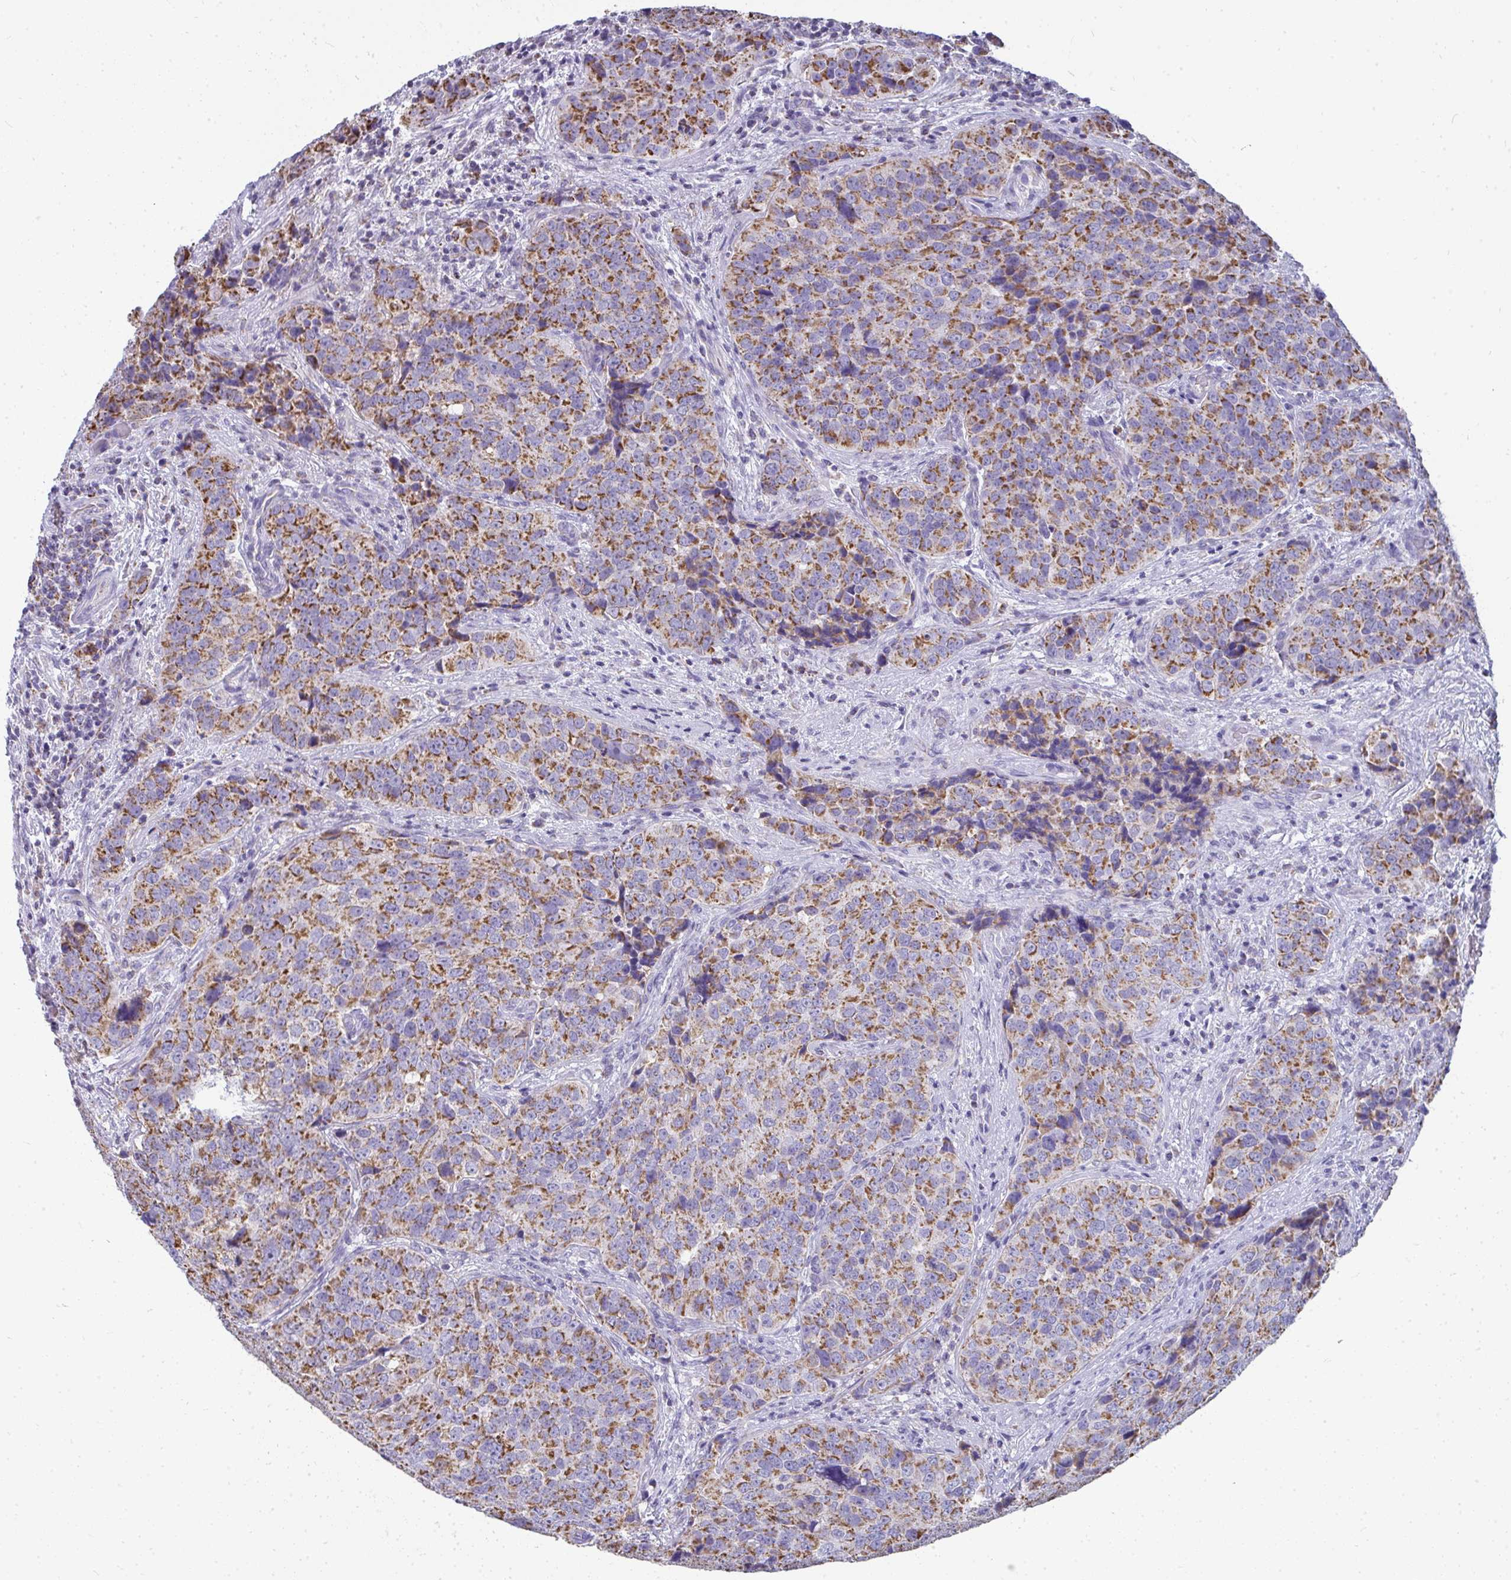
{"staining": {"intensity": "moderate", "quantity": ">75%", "location": "cytoplasmic/membranous"}, "tissue": "urothelial cancer", "cell_type": "Tumor cells", "image_type": "cancer", "snomed": [{"axis": "morphology", "description": "Urothelial carcinoma, NOS"}, {"axis": "topography", "description": "Urinary bladder"}], "caption": "Immunohistochemical staining of human urothelial cancer displays medium levels of moderate cytoplasmic/membranous expression in approximately >75% of tumor cells. Nuclei are stained in blue.", "gene": "SLC6A1", "patient": {"sex": "male", "age": 52}}